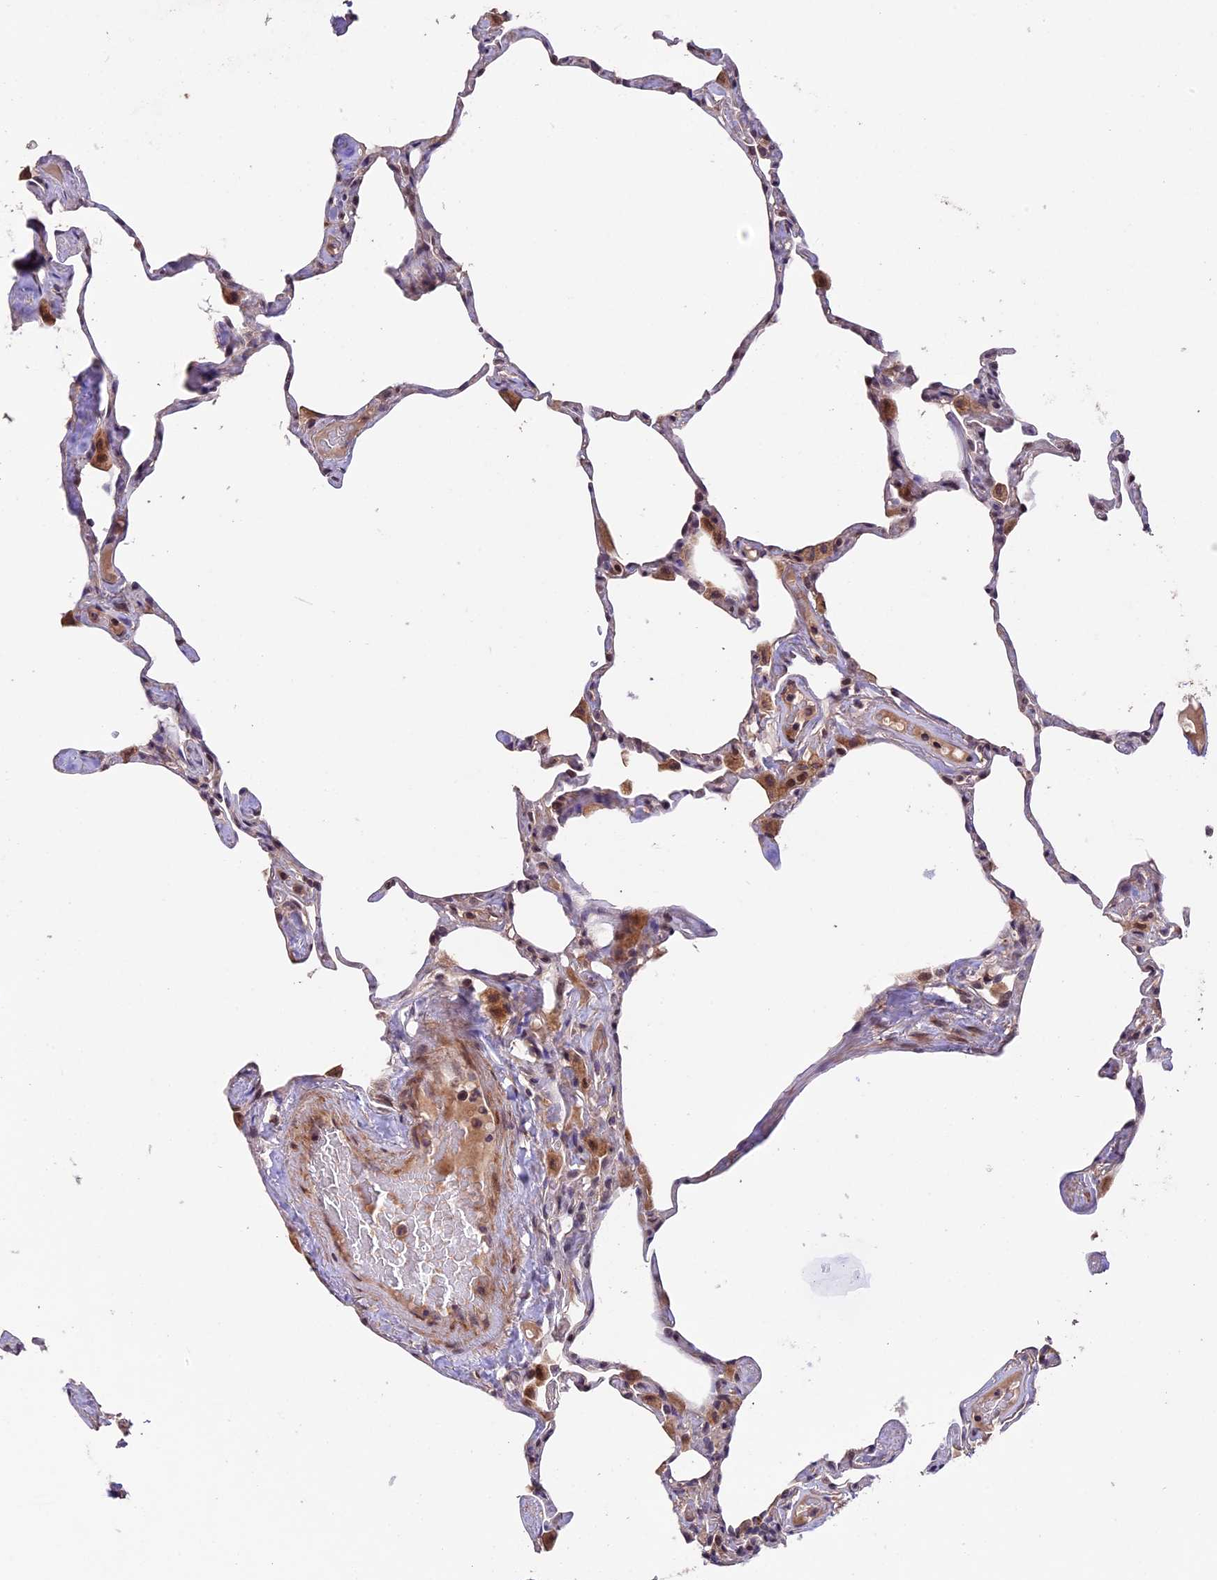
{"staining": {"intensity": "moderate", "quantity": "<25%", "location": "cytoplasmic/membranous"}, "tissue": "lung", "cell_type": "Alveolar cells", "image_type": "normal", "snomed": [{"axis": "morphology", "description": "Normal tissue, NOS"}, {"axis": "topography", "description": "Lung"}], "caption": "Immunohistochemistry (IHC) of benign human lung displays low levels of moderate cytoplasmic/membranous expression in about <25% of alveolar cells. (DAB (3,3'-diaminobenzidine) = brown stain, brightfield microscopy at high magnification).", "gene": "GNB5", "patient": {"sex": "male", "age": 65}}